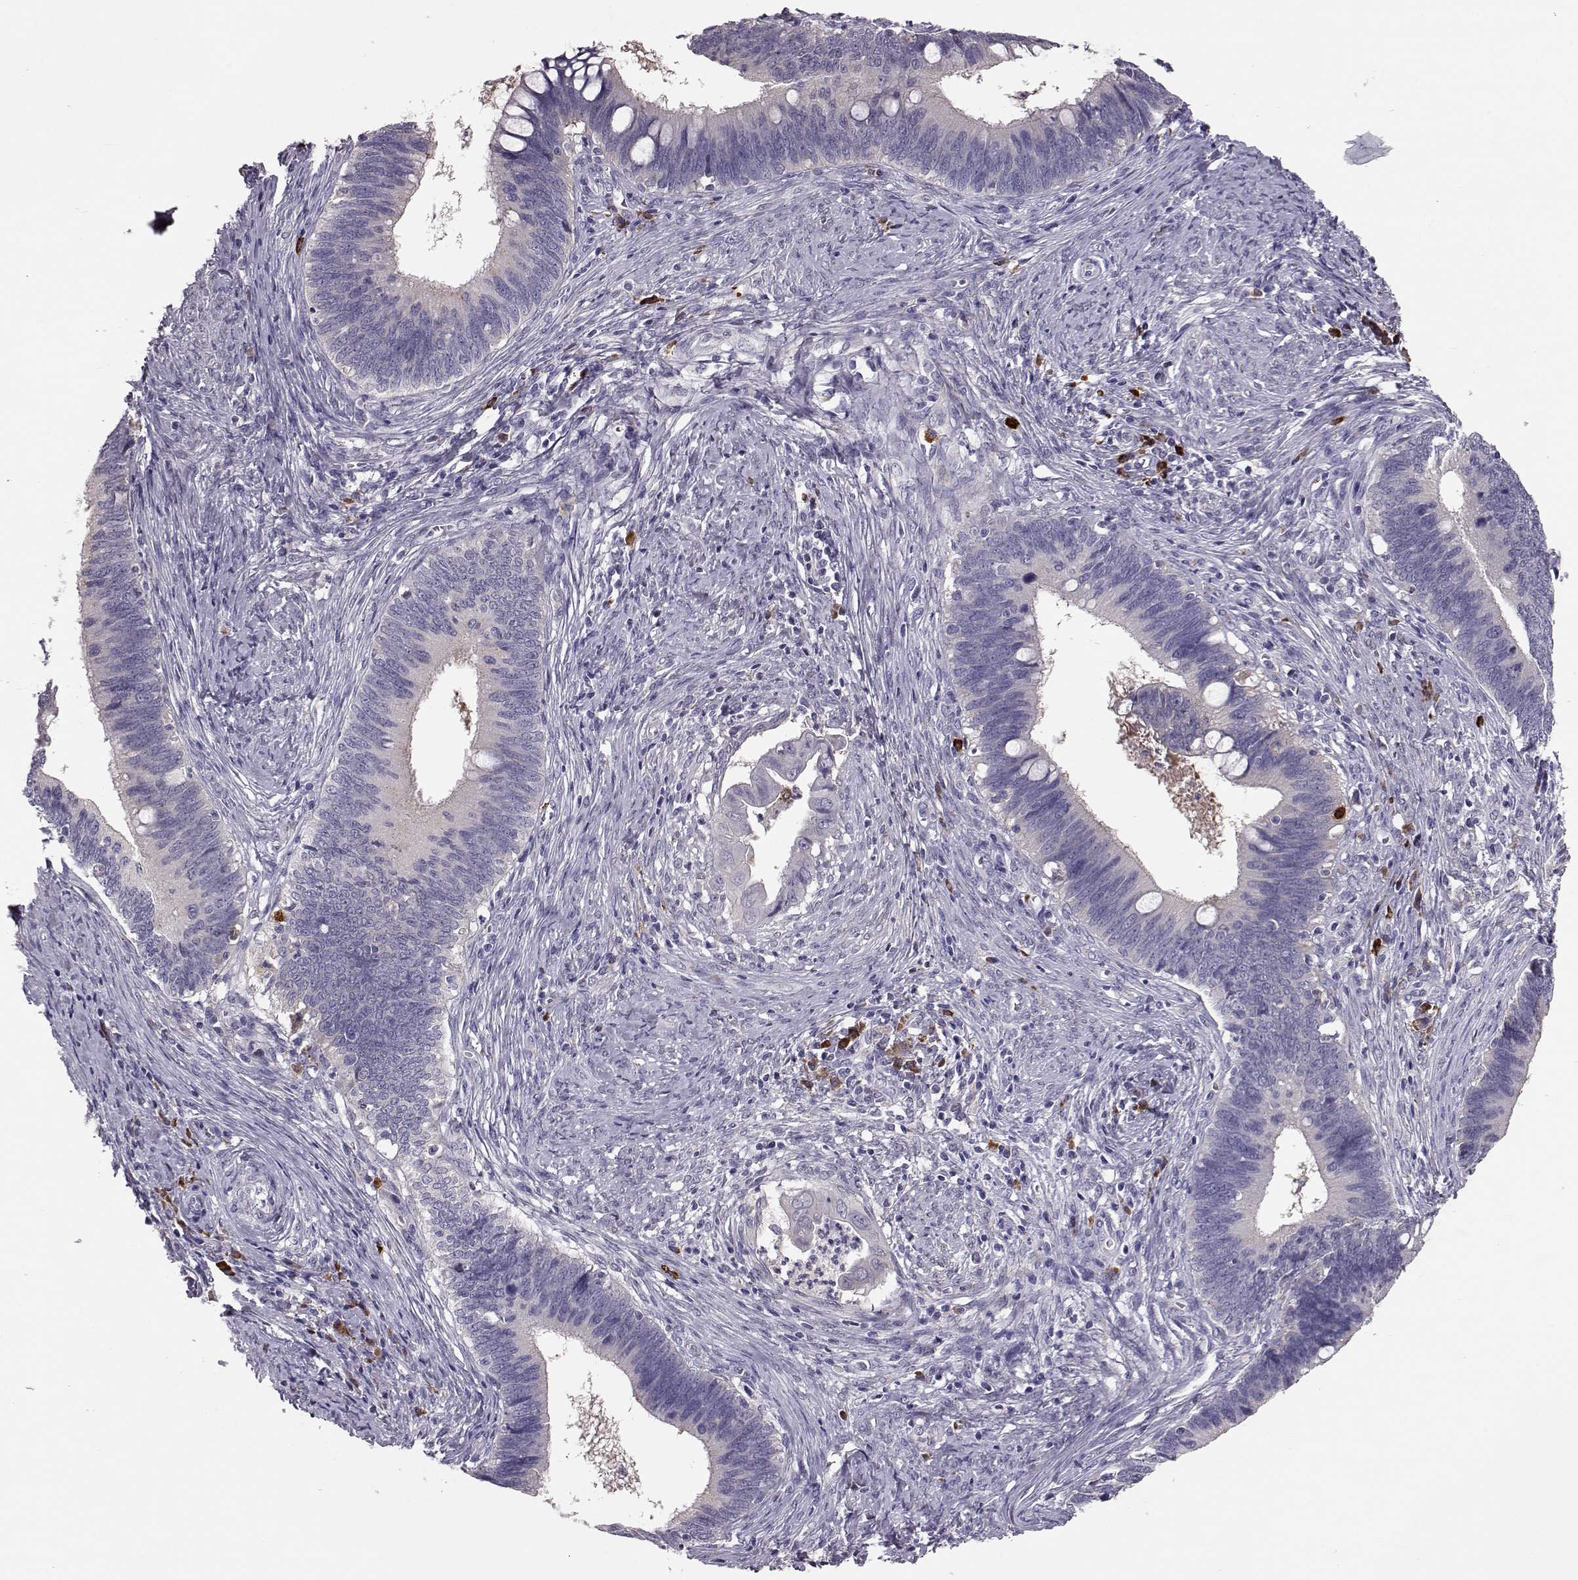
{"staining": {"intensity": "negative", "quantity": "none", "location": "none"}, "tissue": "cervical cancer", "cell_type": "Tumor cells", "image_type": "cancer", "snomed": [{"axis": "morphology", "description": "Adenocarcinoma, NOS"}, {"axis": "topography", "description": "Cervix"}], "caption": "This is a histopathology image of immunohistochemistry staining of cervical cancer, which shows no staining in tumor cells. (Immunohistochemistry, brightfield microscopy, high magnification).", "gene": "ADGRG5", "patient": {"sex": "female", "age": 42}}